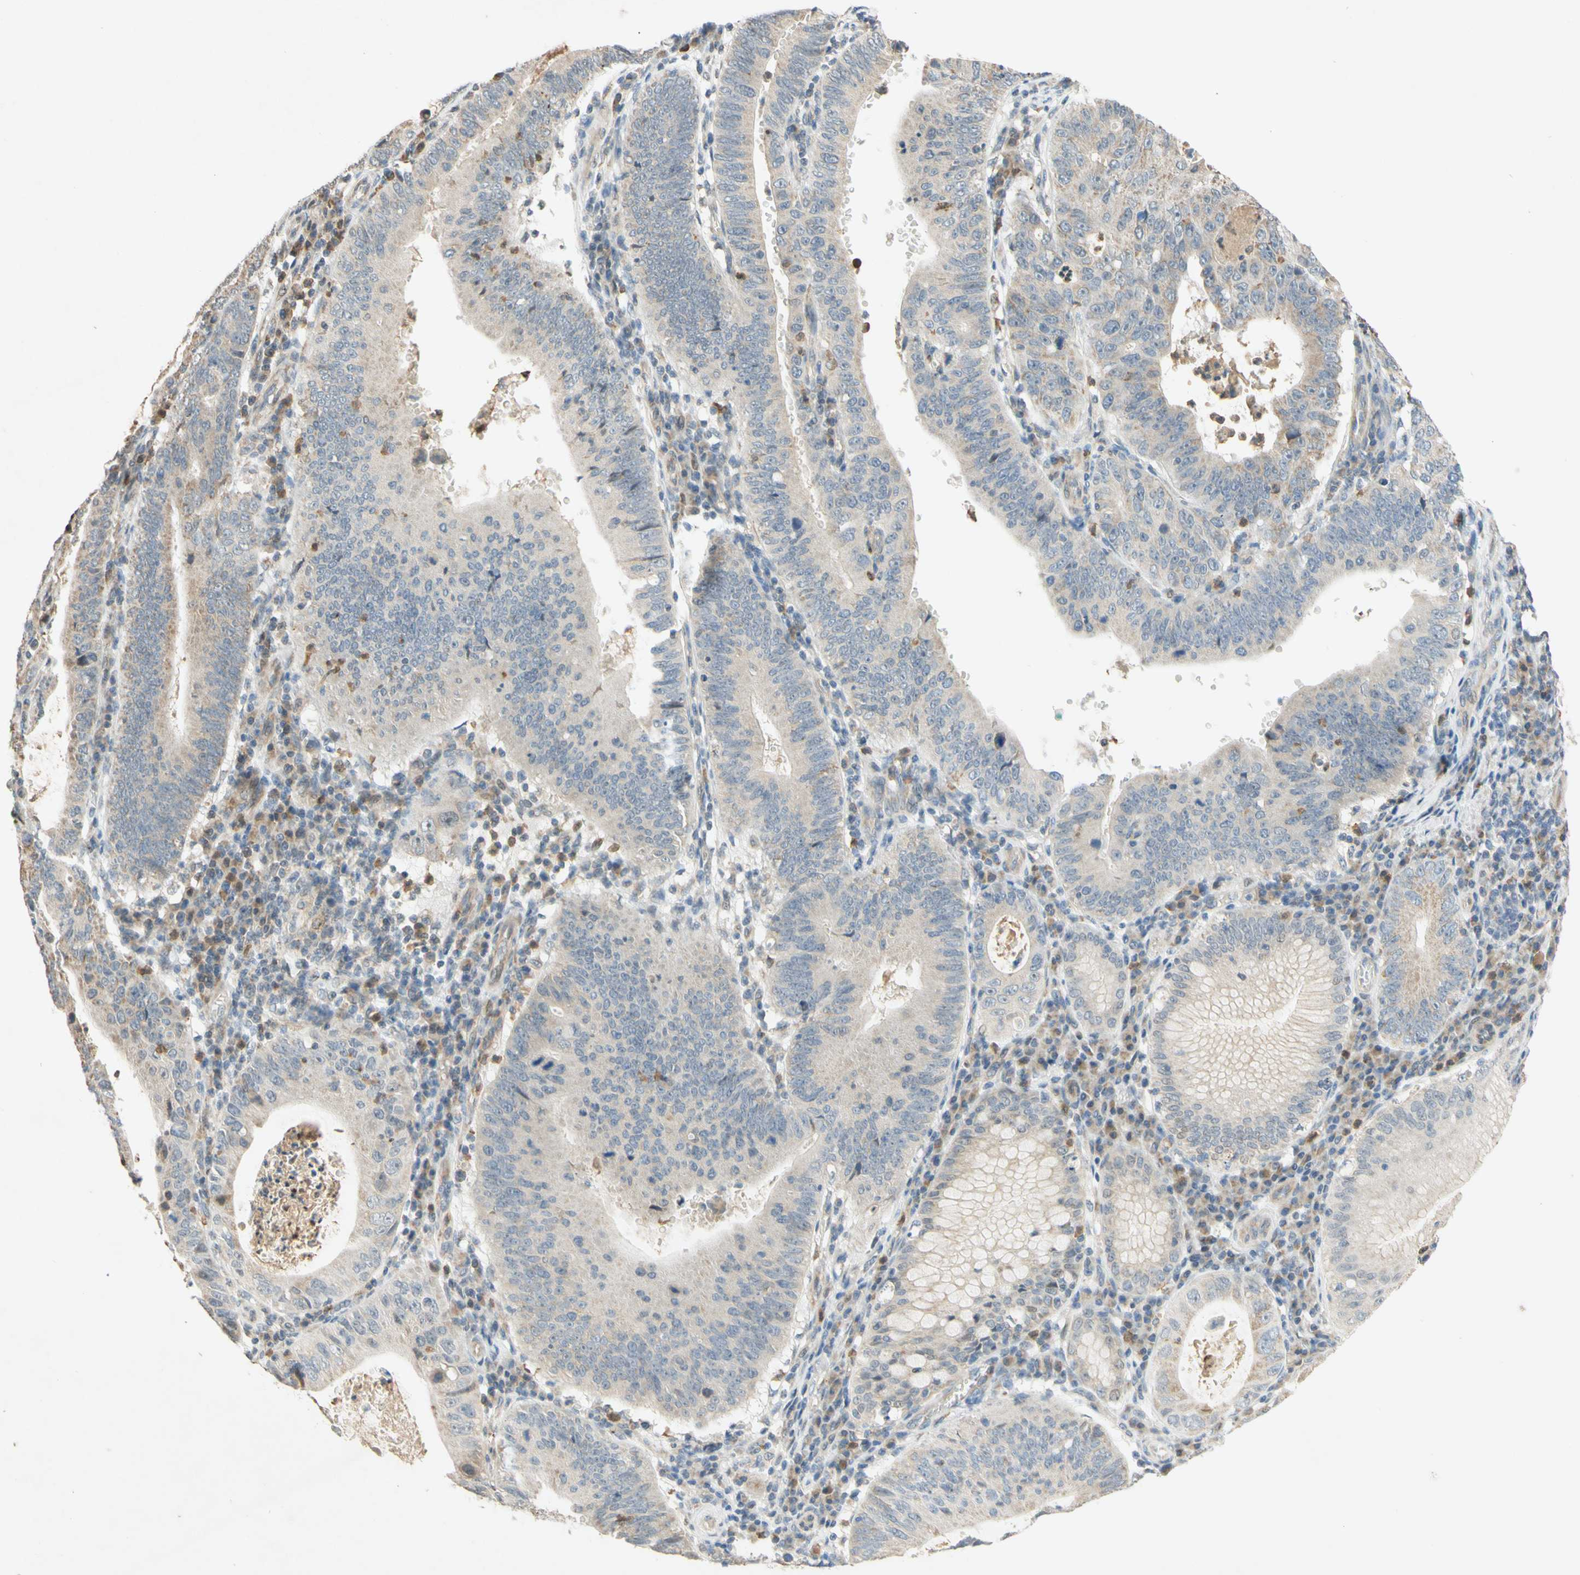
{"staining": {"intensity": "moderate", "quantity": "25%-75%", "location": "cytoplasmic/membranous"}, "tissue": "stomach cancer", "cell_type": "Tumor cells", "image_type": "cancer", "snomed": [{"axis": "morphology", "description": "Adenocarcinoma, NOS"}, {"axis": "topography", "description": "Stomach"}], "caption": "Protein staining reveals moderate cytoplasmic/membranous positivity in about 25%-75% of tumor cells in adenocarcinoma (stomach). (Stains: DAB (3,3'-diaminobenzidine) in brown, nuclei in blue, Microscopy: brightfield microscopy at high magnification).", "gene": "GATA1", "patient": {"sex": "male", "age": 59}}